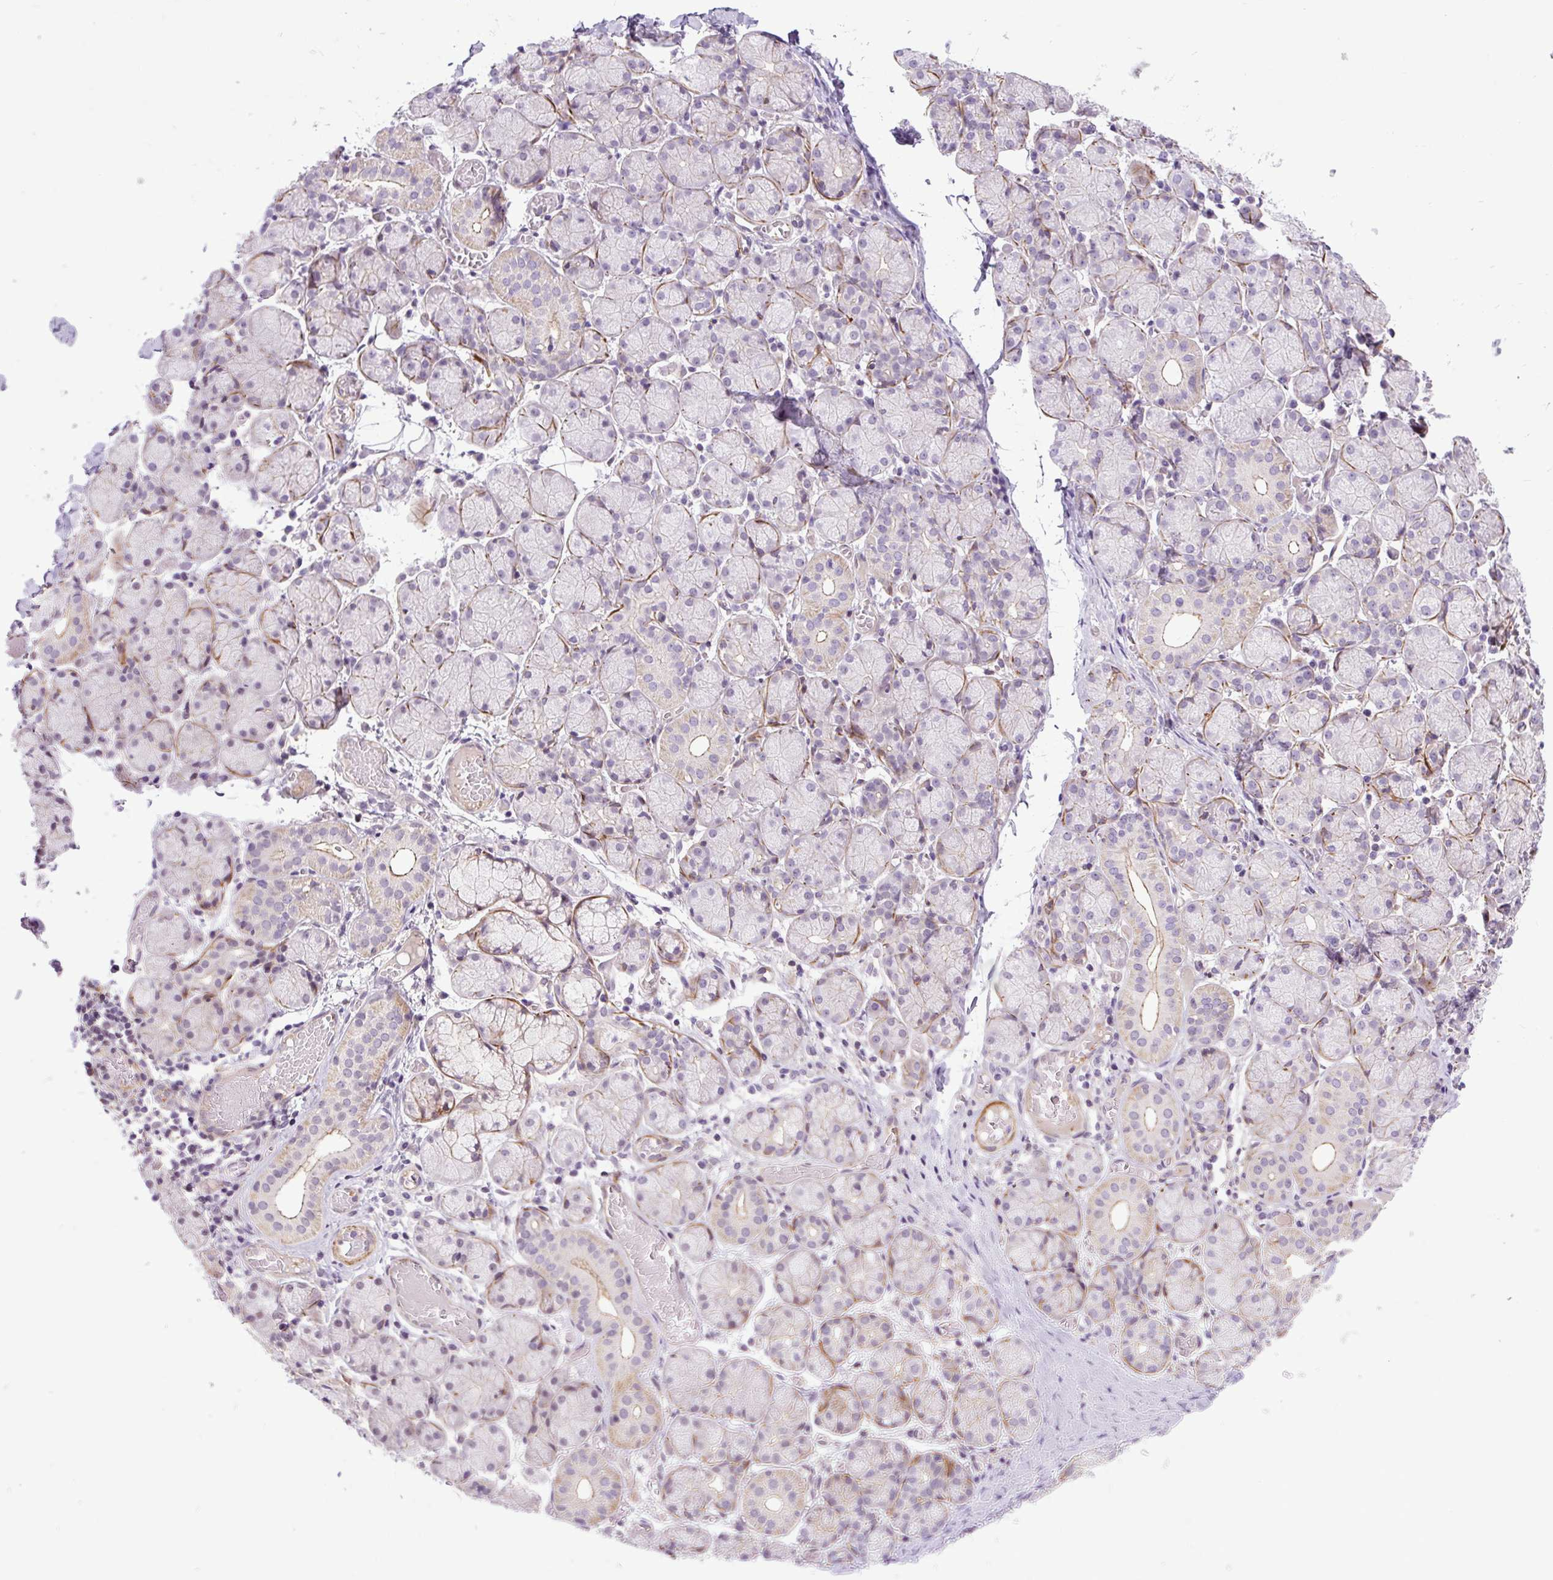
{"staining": {"intensity": "strong", "quantity": "<25%", "location": "cytoplasmic/membranous"}, "tissue": "salivary gland", "cell_type": "Glandular cells", "image_type": "normal", "snomed": [{"axis": "morphology", "description": "Normal tissue, NOS"}, {"axis": "topography", "description": "Salivary gland"}], "caption": "Salivary gland stained for a protein demonstrates strong cytoplasmic/membranous positivity in glandular cells. The protein is shown in brown color, while the nuclei are stained blue.", "gene": "ZNF197", "patient": {"sex": "female", "age": 24}}